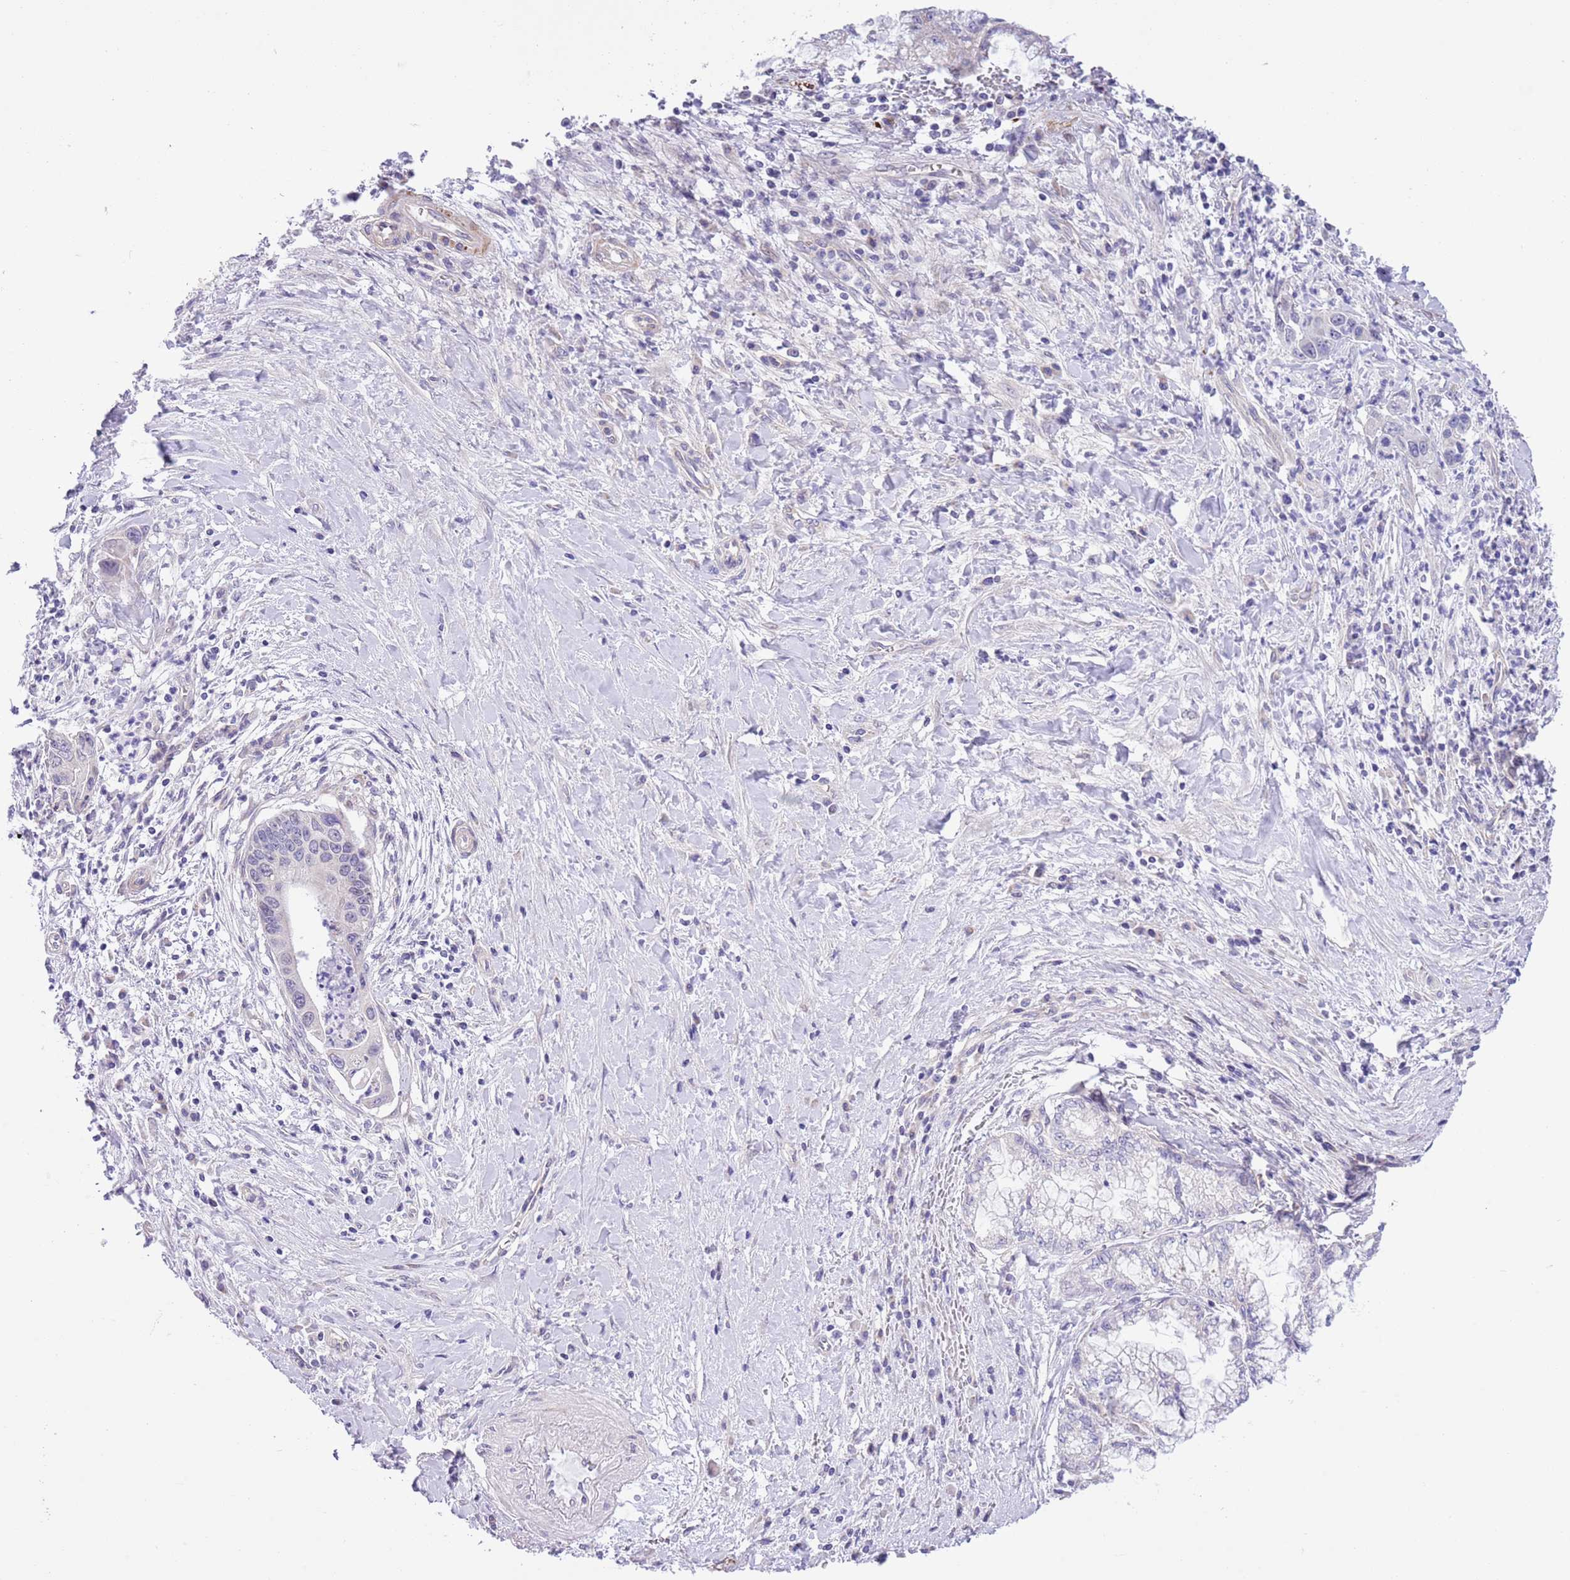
{"staining": {"intensity": "negative", "quantity": "none", "location": "none"}, "tissue": "pancreatic cancer", "cell_type": "Tumor cells", "image_type": "cancer", "snomed": [{"axis": "morphology", "description": "Adenocarcinoma, NOS"}, {"axis": "topography", "description": "Pancreas"}], "caption": "High magnification brightfield microscopy of pancreatic adenocarcinoma stained with DAB (brown) and counterstained with hematoxylin (blue): tumor cells show no significant positivity. (Brightfield microscopy of DAB immunohistochemistry at high magnification).", "gene": "NET1", "patient": {"sex": "male", "age": 73}}